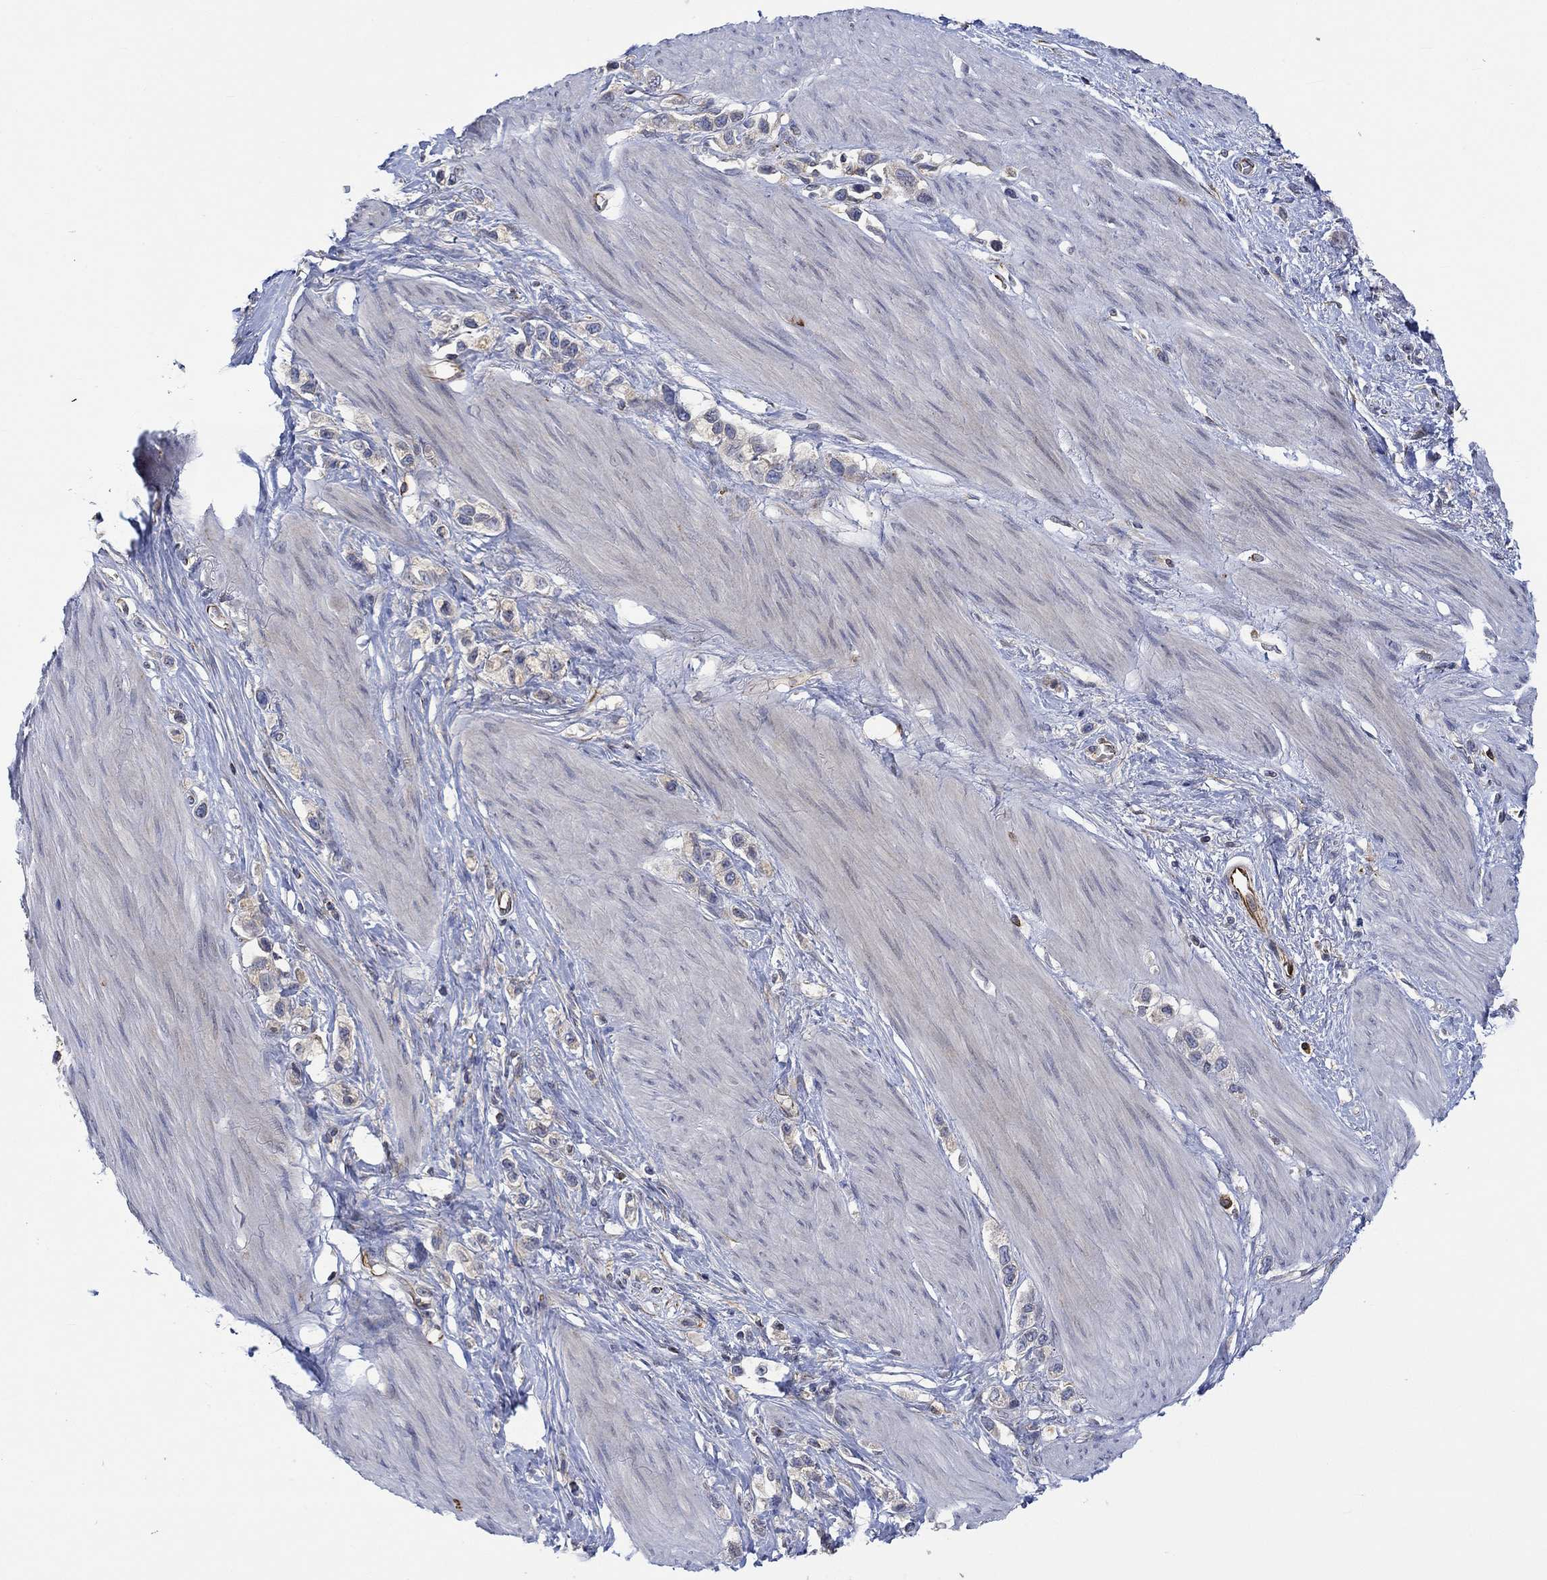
{"staining": {"intensity": "weak", "quantity": "25%-75%", "location": "cytoplasmic/membranous"}, "tissue": "stomach cancer", "cell_type": "Tumor cells", "image_type": "cancer", "snomed": [{"axis": "morphology", "description": "Normal tissue, NOS"}, {"axis": "morphology", "description": "Adenocarcinoma, NOS"}, {"axis": "morphology", "description": "Adenocarcinoma, High grade"}, {"axis": "topography", "description": "Stomach, upper"}, {"axis": "topography", "description": "Stomach"}], "caption": "Immunohistochemistry (DAB (3,3'-diaminobenzidine)) staining of adenocarcinoma (high-grade) (stomach) reveals weak cytoplasmic/membranous protein positivity in approximately 25%-75% of tumor cells.", "gene": "CAMK1D", "patient": {"sex": "female", "age": 65}}